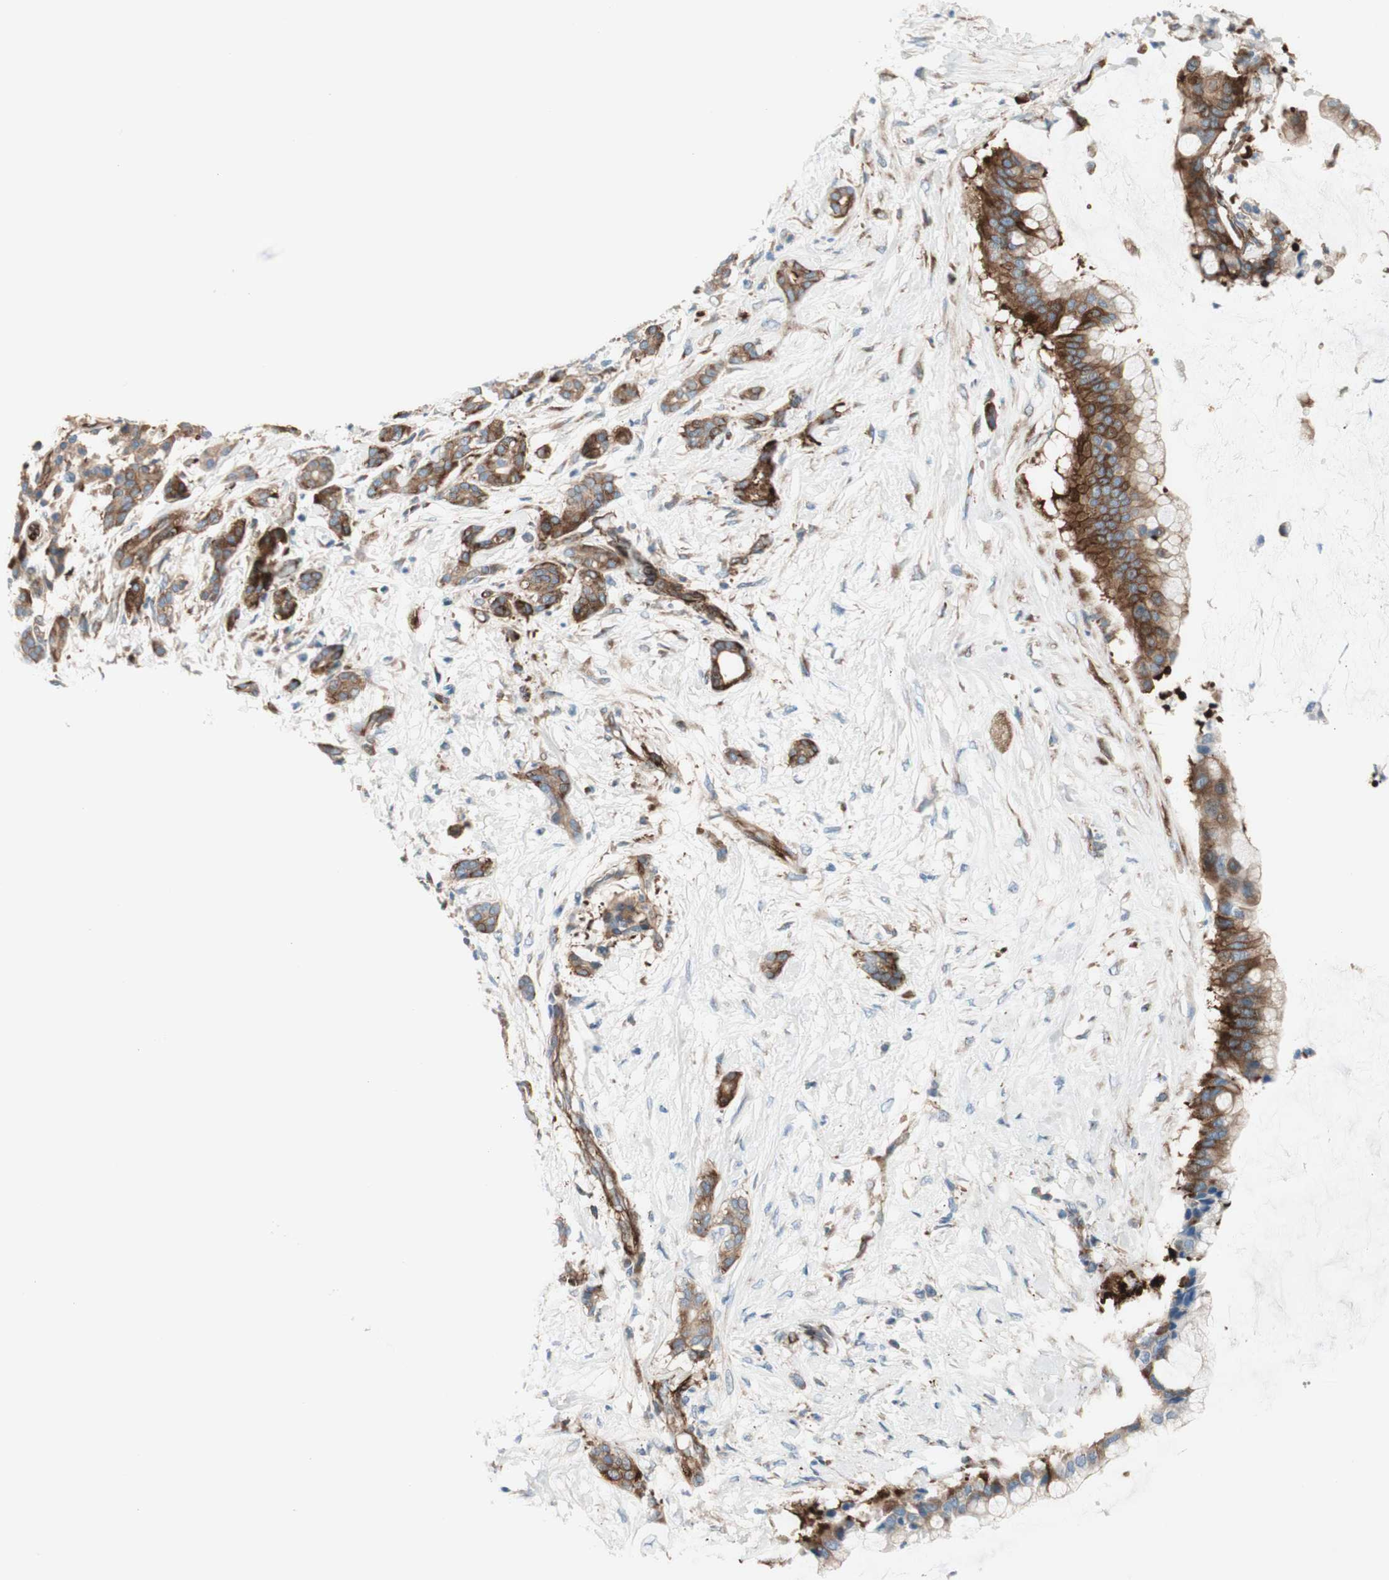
{"staining": {"intensity": "moderate", "quantity": ">75%", "location": "cytoplasmic/membranous"}, "tissue": "pancreatic cancer", "cell_type": "Tumor cells", "image_type": "cancer", "snomed": [{"axis": "morphology", "description": "Adenocarcinoma, NOS"}, {"axis": "topography", "description": "Pancreas"}], "caption": "High-magnification brightfield microscopy of pancreatic adenocarcinoma stained with DAB (3,3'-diaminobenzidine) (brown) and counterstained with hematoxylin (blue). tumor cells exhibit moderate cytoplasmic/membranous staining is present in approximately>75% of cells.", "gene": "CCN4", "patient": {"sex": "male", "age": 41}}